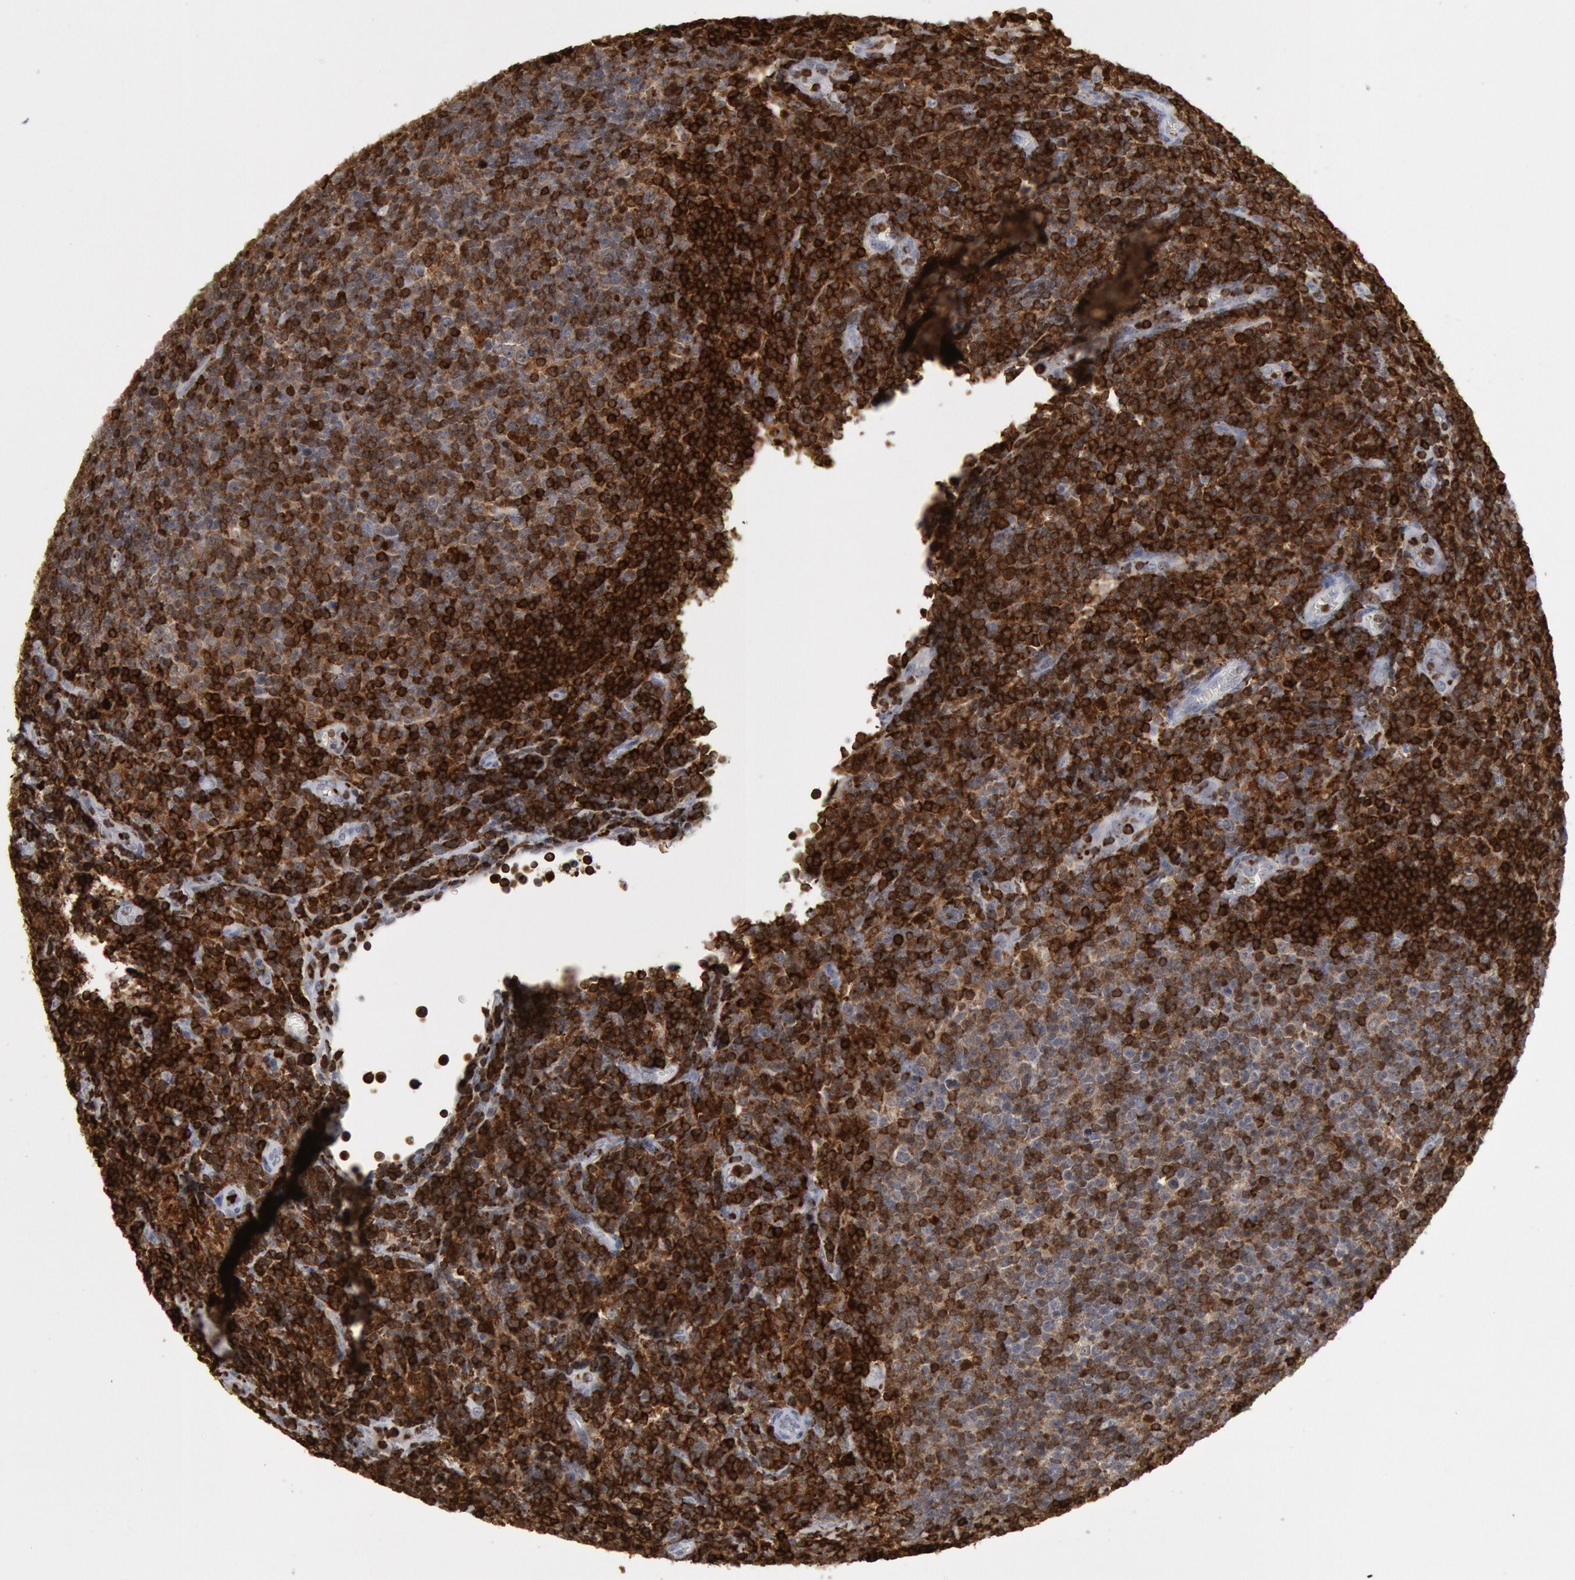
{"staining": {"intensity": "strong", "quantity": ">75%", "location": "cytoplasmic/membranous,nuclear"}, "tissue": "lymphoma", "cell_type": "Tumor cells", "image_type": "cancer", "snomed": [{"axis": "morphology", "description": "Malignant lymphoma, non-Hodgkin's type, Low grade"}, {"axis": "topography", "description": "Lymph node"}], "caption": "This image displays immunohistochemistry staining of human lymphoma, with high strong cytoplasmic/membranous and nuclear positivity in about >75% of tumor cells.", "gene": "PTPN6", "patient": {"sex": "male", "age": 74}}